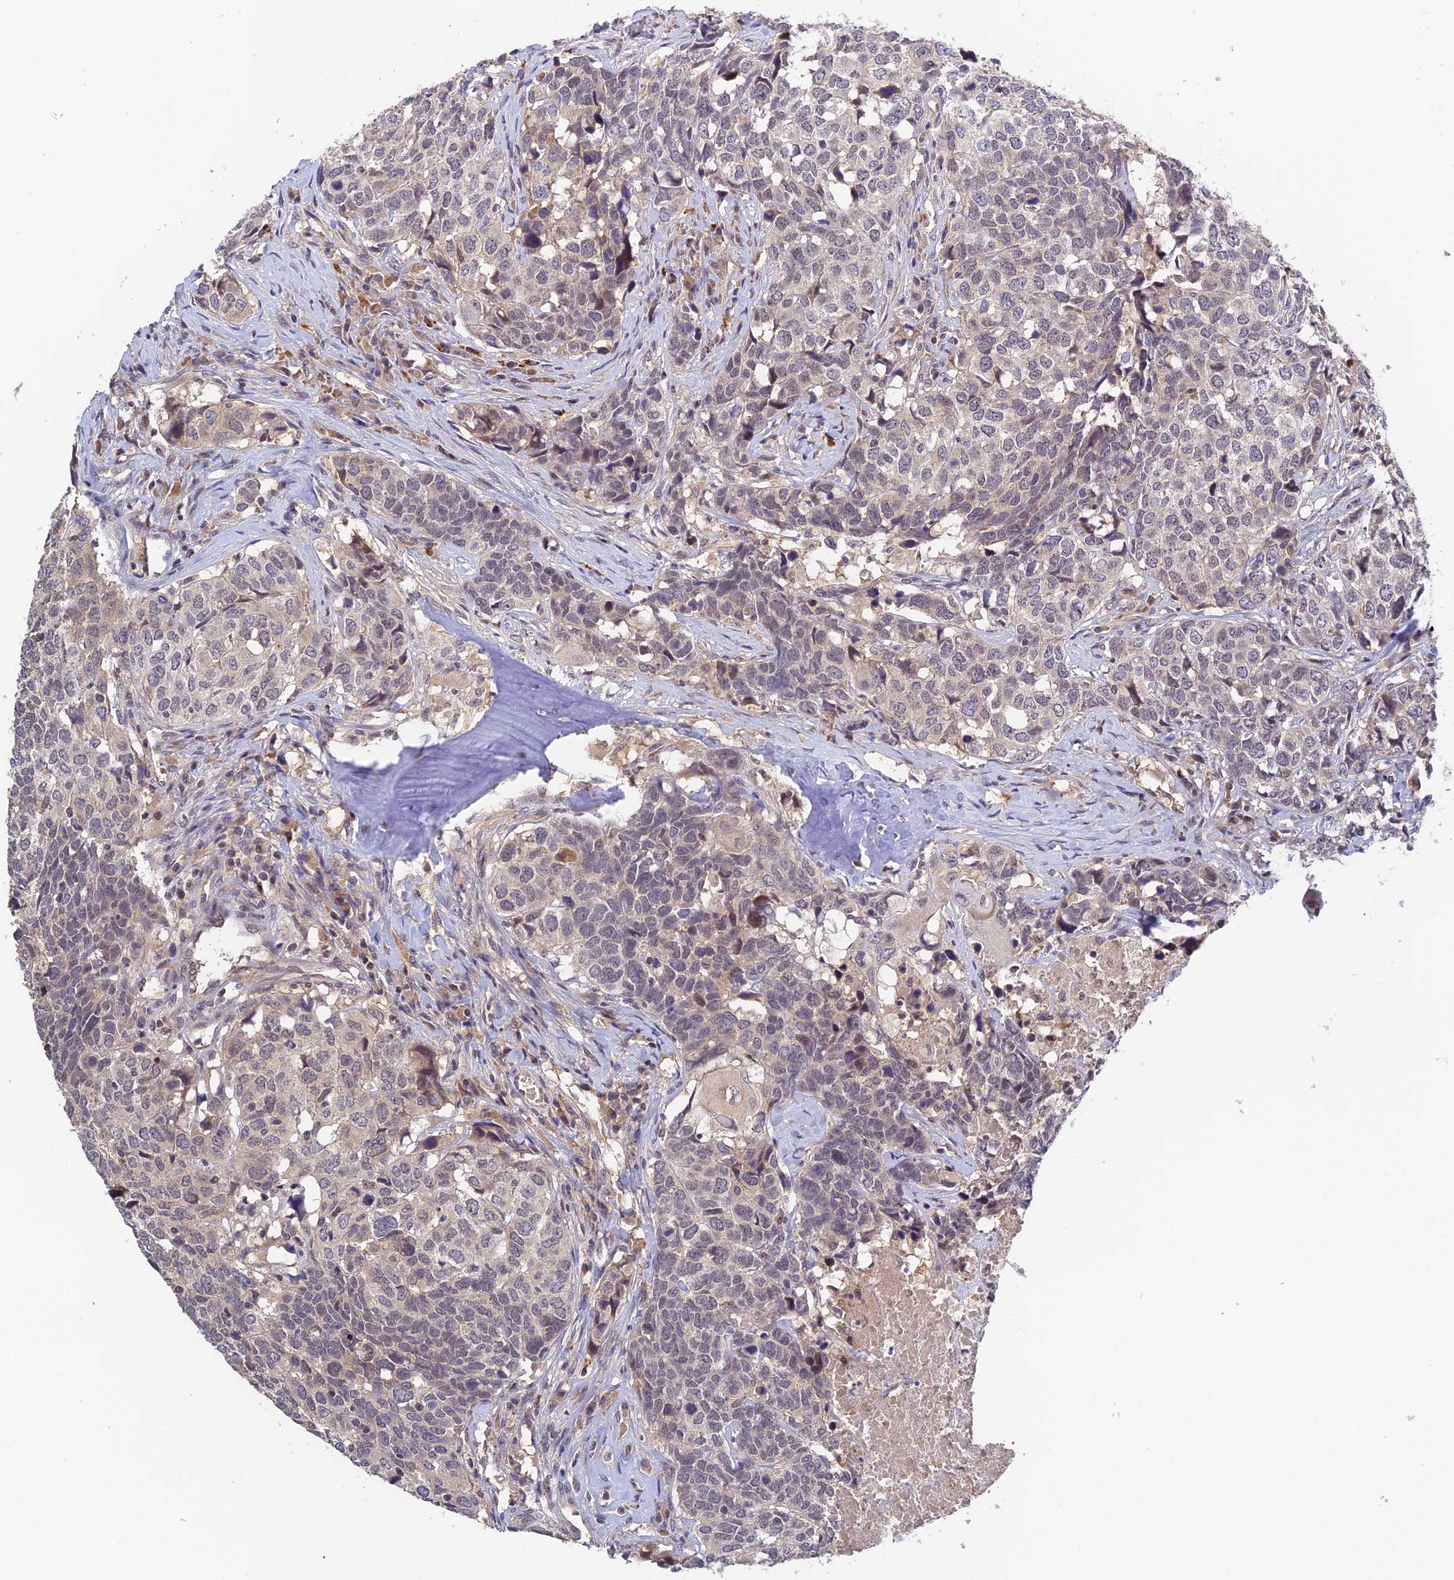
{"staining": {"intensity": "negative", "quantity": "none", "location": "none"}, "tissue": "head and neck cancer", "cell_type": "Tumor cells", "image_type": "cancer", "snomed": [{"axis": "morphology", "description": "Squamous cell carcinoma, NOS"}, {"axis": "topography", "description": "Head-Neck"}], "caption": "This image is of head and neck cancer stained with immunohistochemistry (IHC) to label a protein in brown with the nuclei are counter-stained blue. There is no staining in tumor cells.", "gene": "CWH43", "patient": {"sex": "male", "age": 66}}